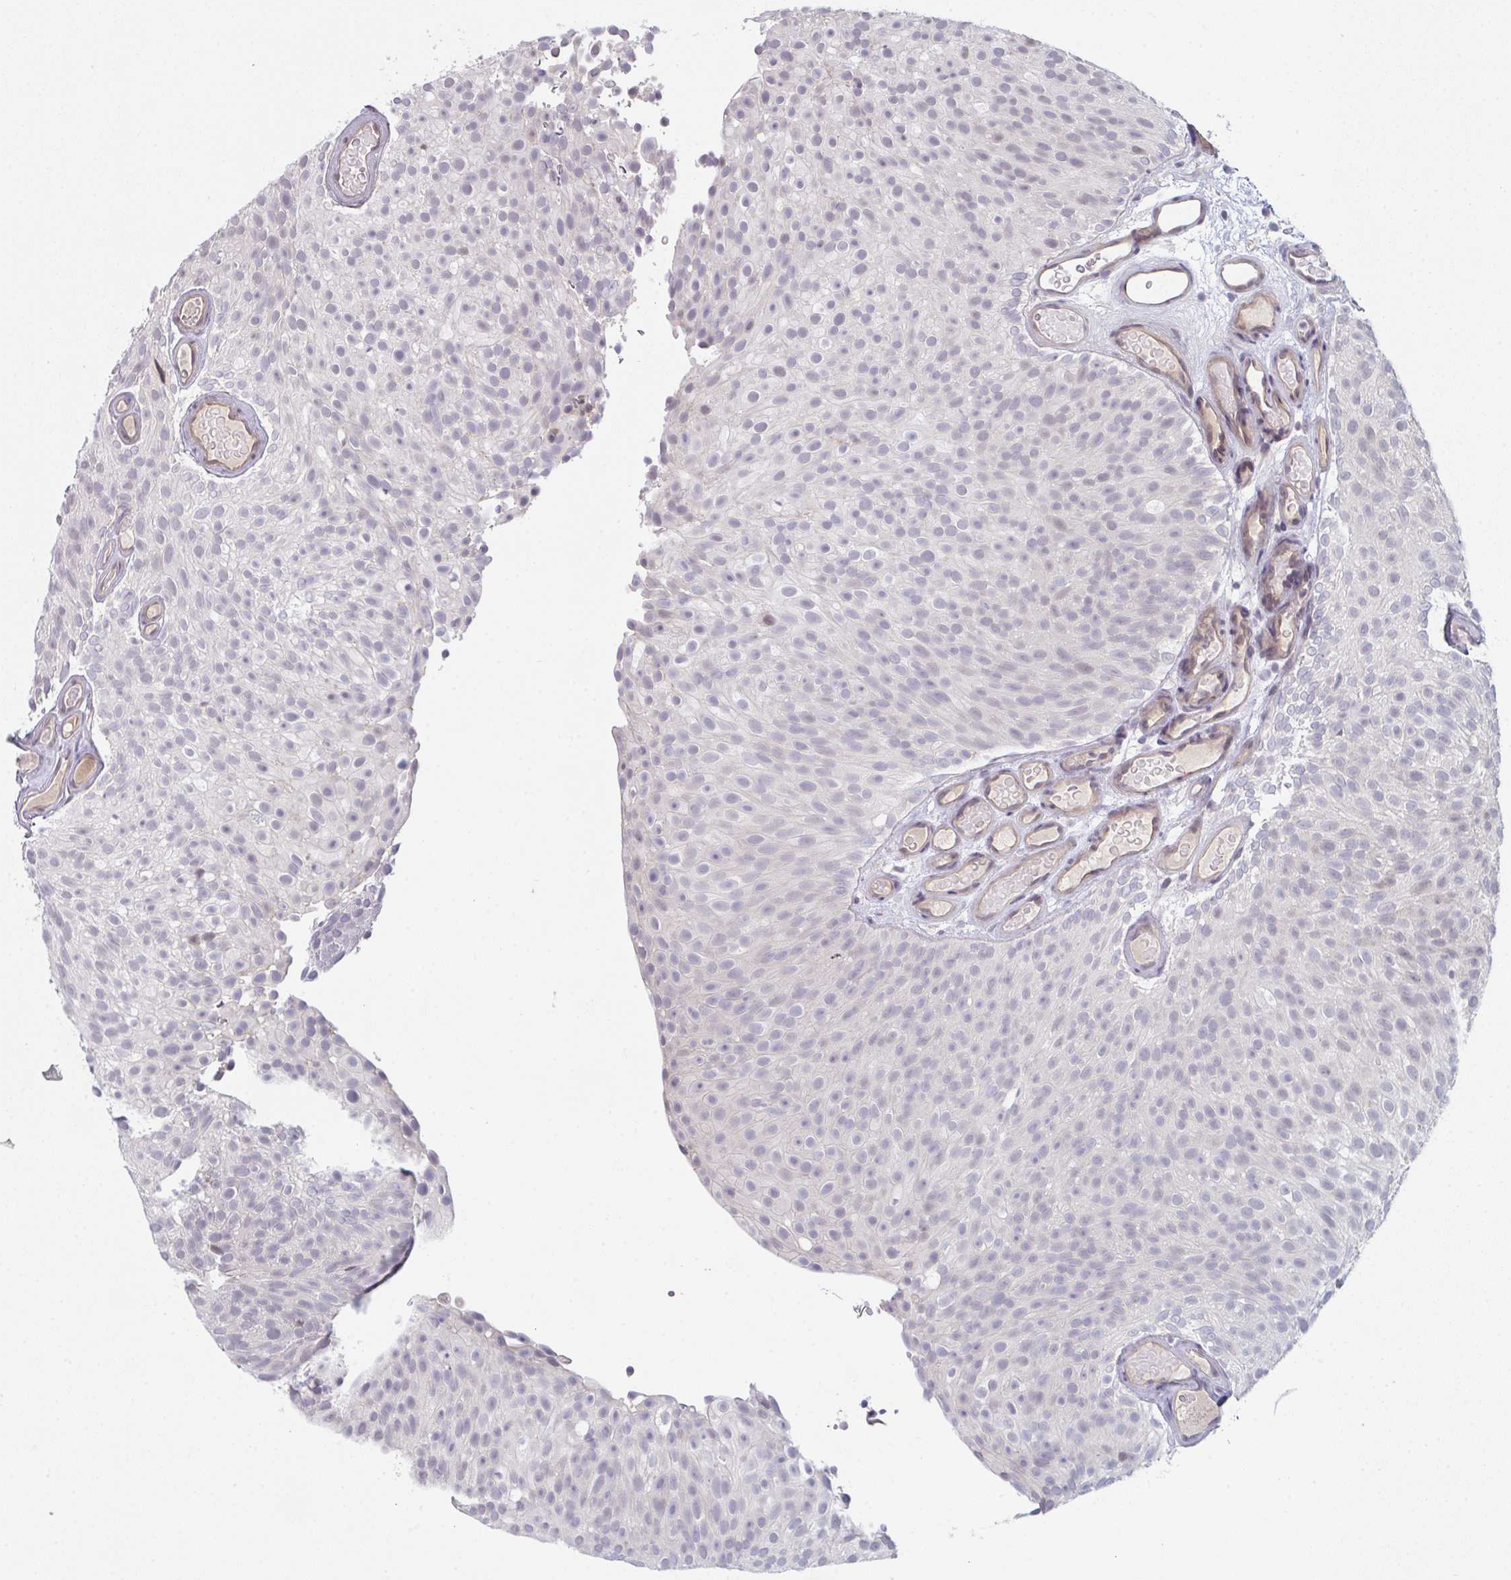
{"staining": {"intensity": "negative", "quantity": "none", "location": "none"}, "tissue": "urothelial cancer", "cell_type": "Tumor cells", "image_type": "cancer", "snomed": [{"axis": "morphology", "description": "Urothelial carcinoma, Low grade"}, {"axis": "topography", "description": "Urinary bladder"}], "caption": "Immunohistochemistry histopathology image of neoplastic tissue: urothelial cancer stained with DAB shows no significant protein expression in tumor cells.", "gene": "ZNF214", "patient": {"sex": "male", "age": 78}}